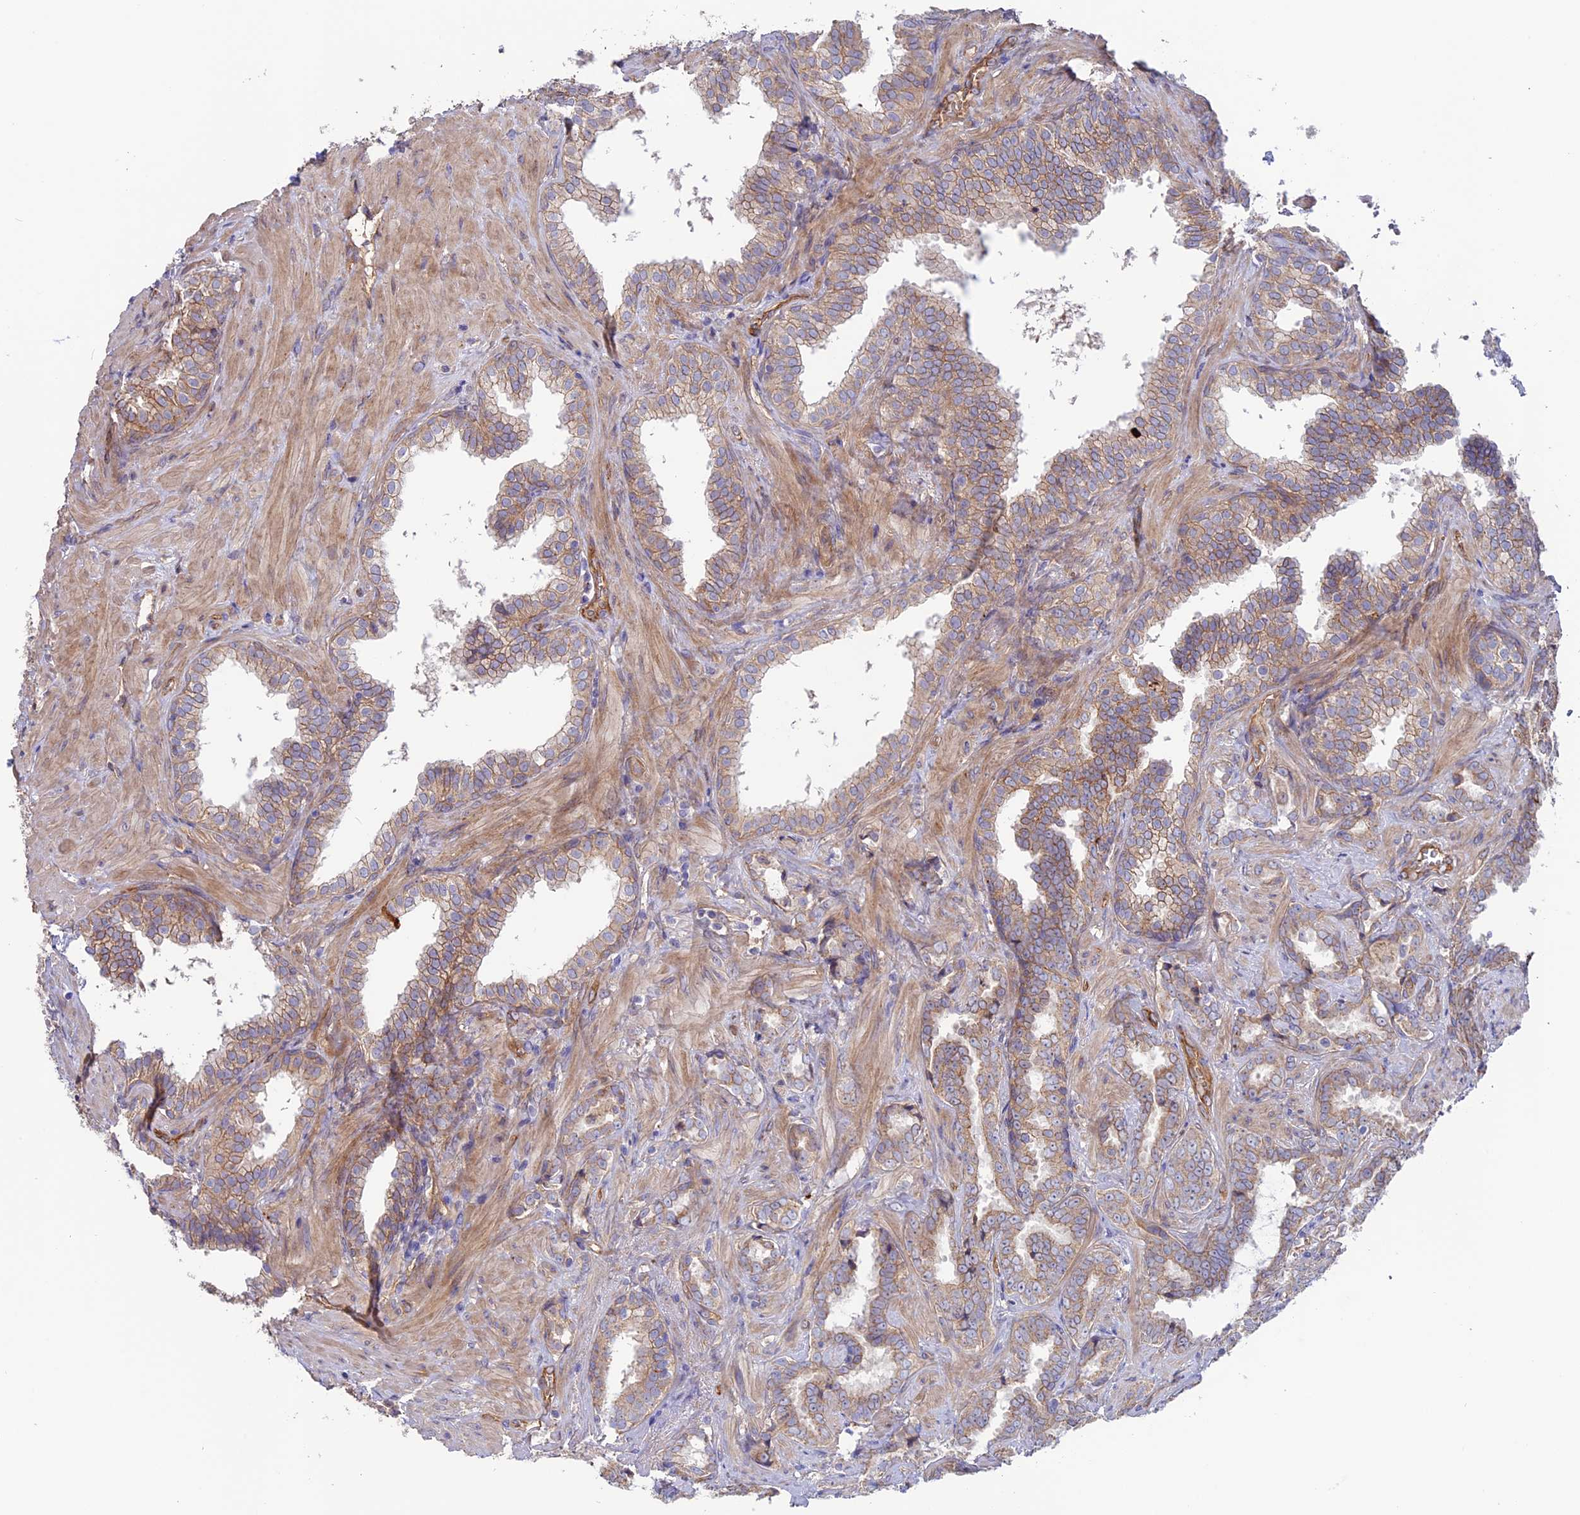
{"staining": {"intensity": "moderate", "quantity": ">75%", "location": "cytoplasmic/membranous"}, "tissue": "prostate cancer", "cell_type": "Tumor cells", "image_type": "cancer", "snomed": [{"axis": "morphology", "description": "Adenocarcinoma, High grade"}, {"axis": "topography", "description": "Prostate and seminal vesicle, NOS"}], "caption": "Immunohistochemistry (IHC) photomicrograph of prostate cancer stained for a protein (brown), which reveals medium levels of moderate cytoplasmic/membranous positivity in about >75% of tumor cells.", "gene": "DUS3L", "patient": {"sex": "male", "age": 67}}